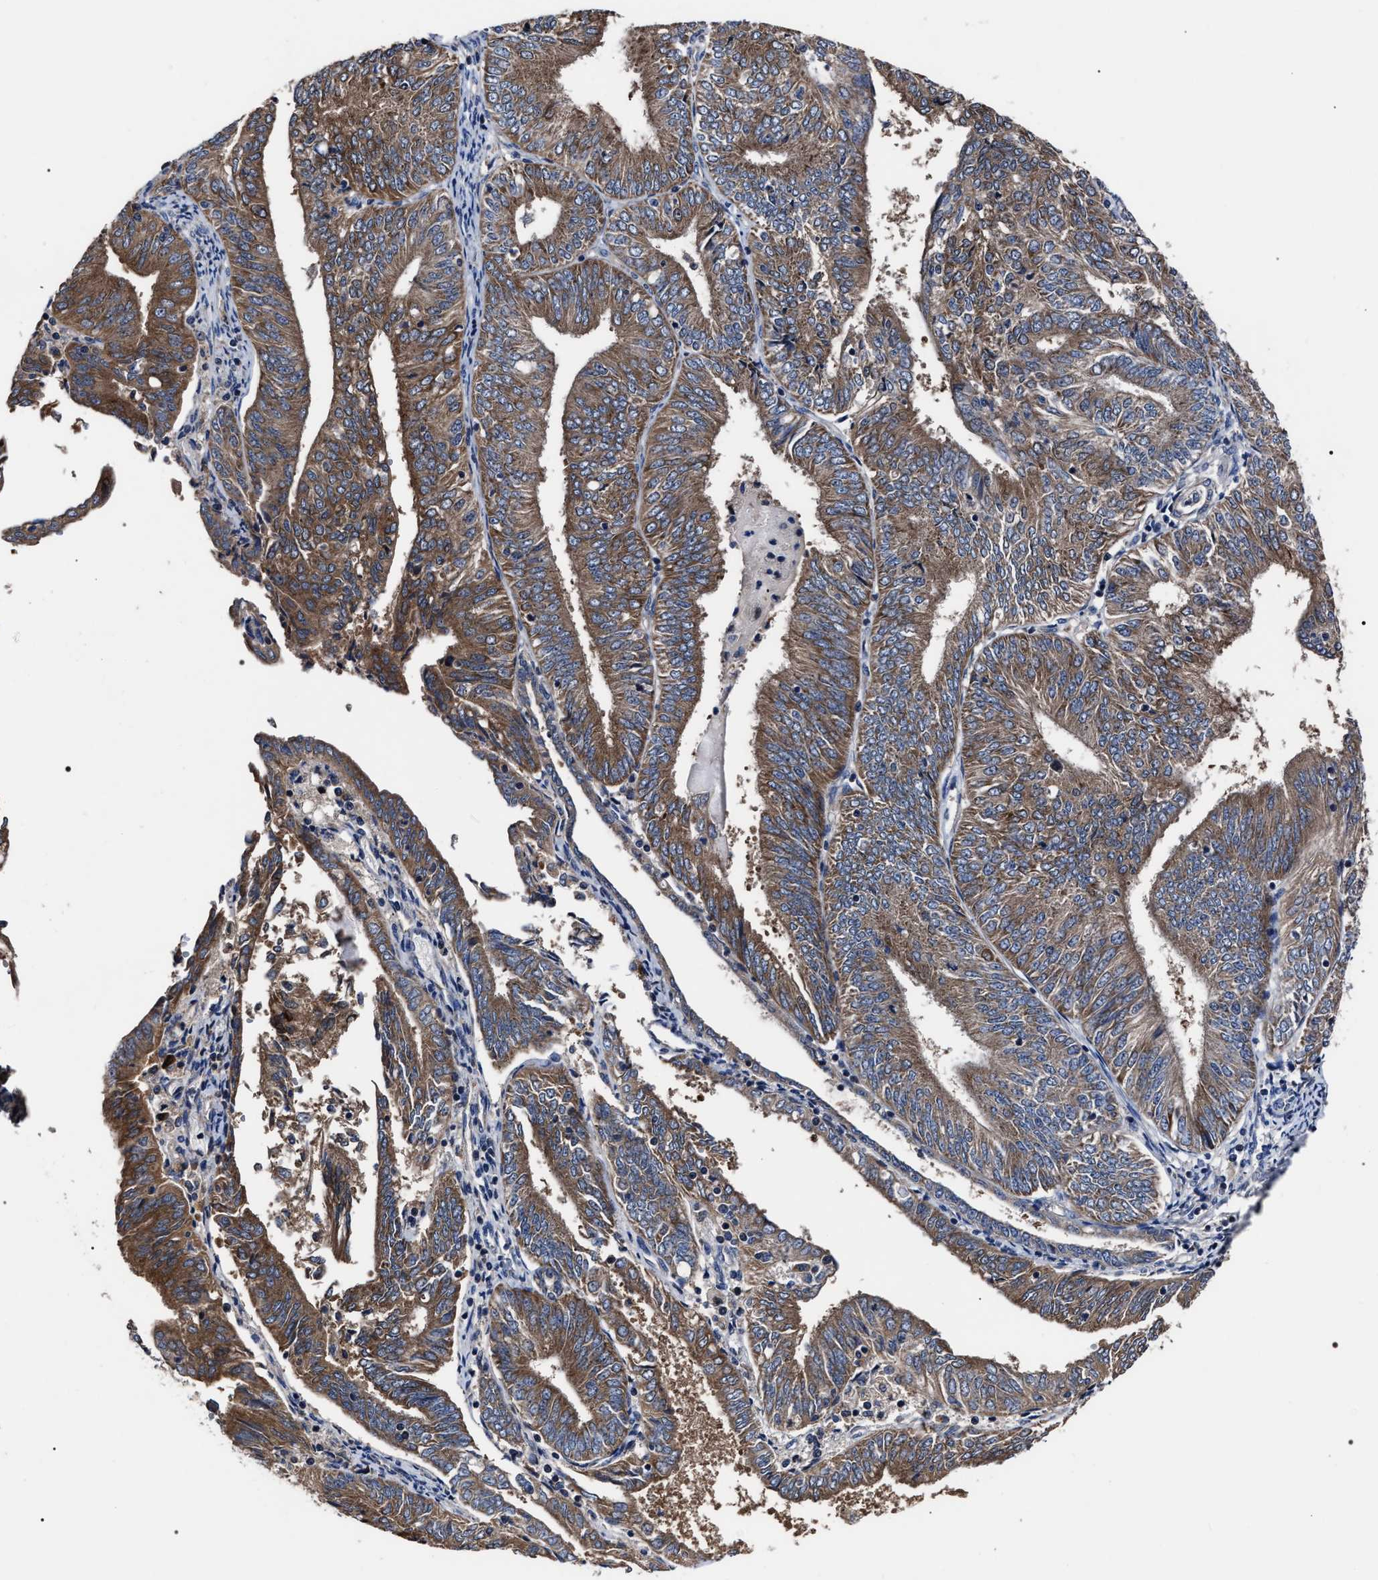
{"staining": {"intensity": "strong", "quantity": ">75%", "location": "cytoplasmic/membranous"}, "tissue": "endometrial cancer", "cell_type": "Tumor cells", "image_type": "cancer", "snomed": [{"axis": "morphology", "description": "Adenocarcinoma, NOS"}, {"axis": "topography", "description": "Endometrium"}], "caption": "A brown stain labels strong cytoplasmic/membranous staining of a protein in human endometrial cancer tumor cells.", "gene": "MACC1", "patient": {"sex": "female", "age": 58}}